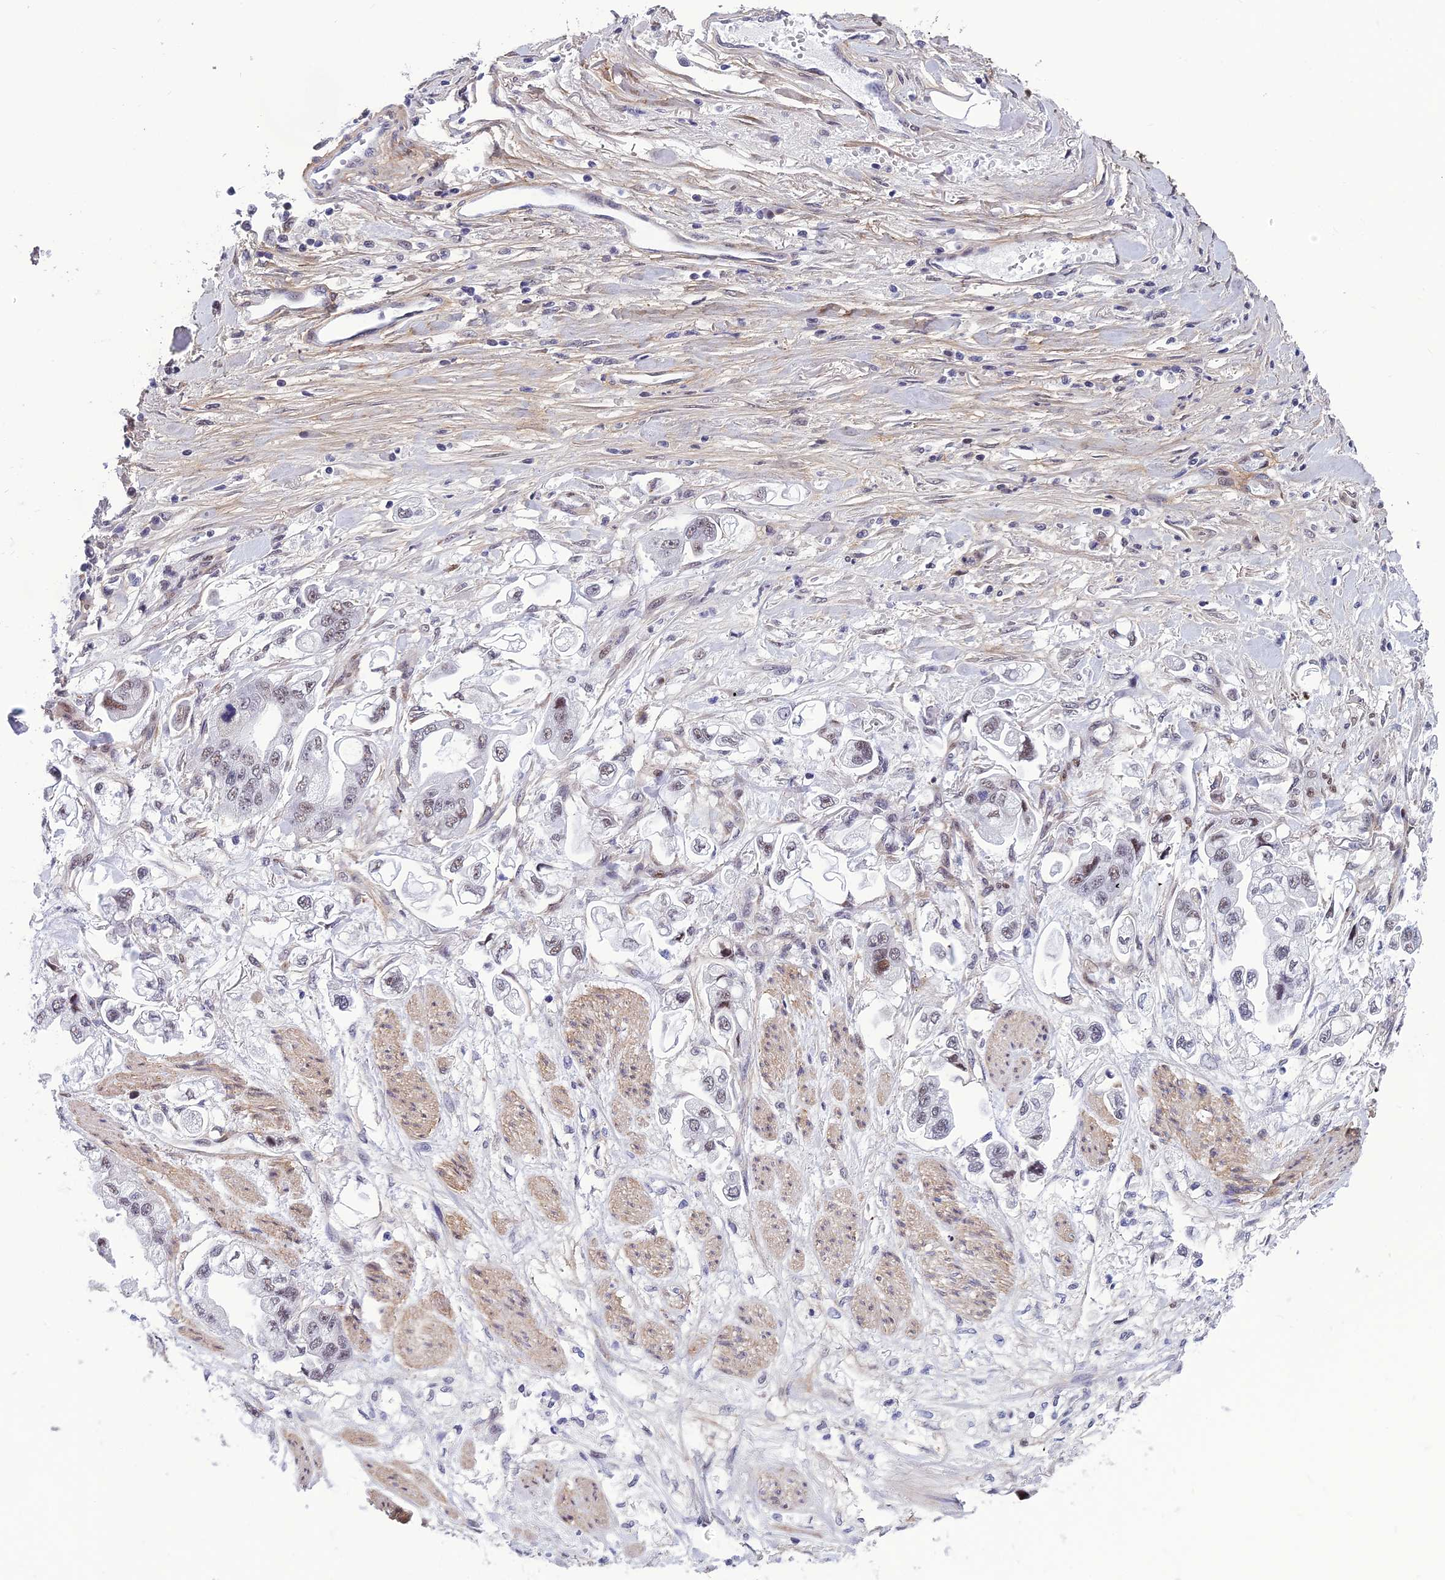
{"staining": {"intensity": "weak", "quantity": "25%-75%", "location": "nuclear"}, "tissue": "stomach cancer", "cell_type": "Tumor cells", "image_type": "cancer", "snomed": [{"axis": "morphology", "description": "Adenocarcinoma, NOS"}, {"axis": "topography", "description": "Stomach"}], "caption": "A brown stain labels weak nuclear positivity of a protein in stomach cancer tumor cells. The protein is shown in brown color, while the nuclei are stained blue.", "gene": "RSRC1", "patient": {"sex": "male", "age": 62}}